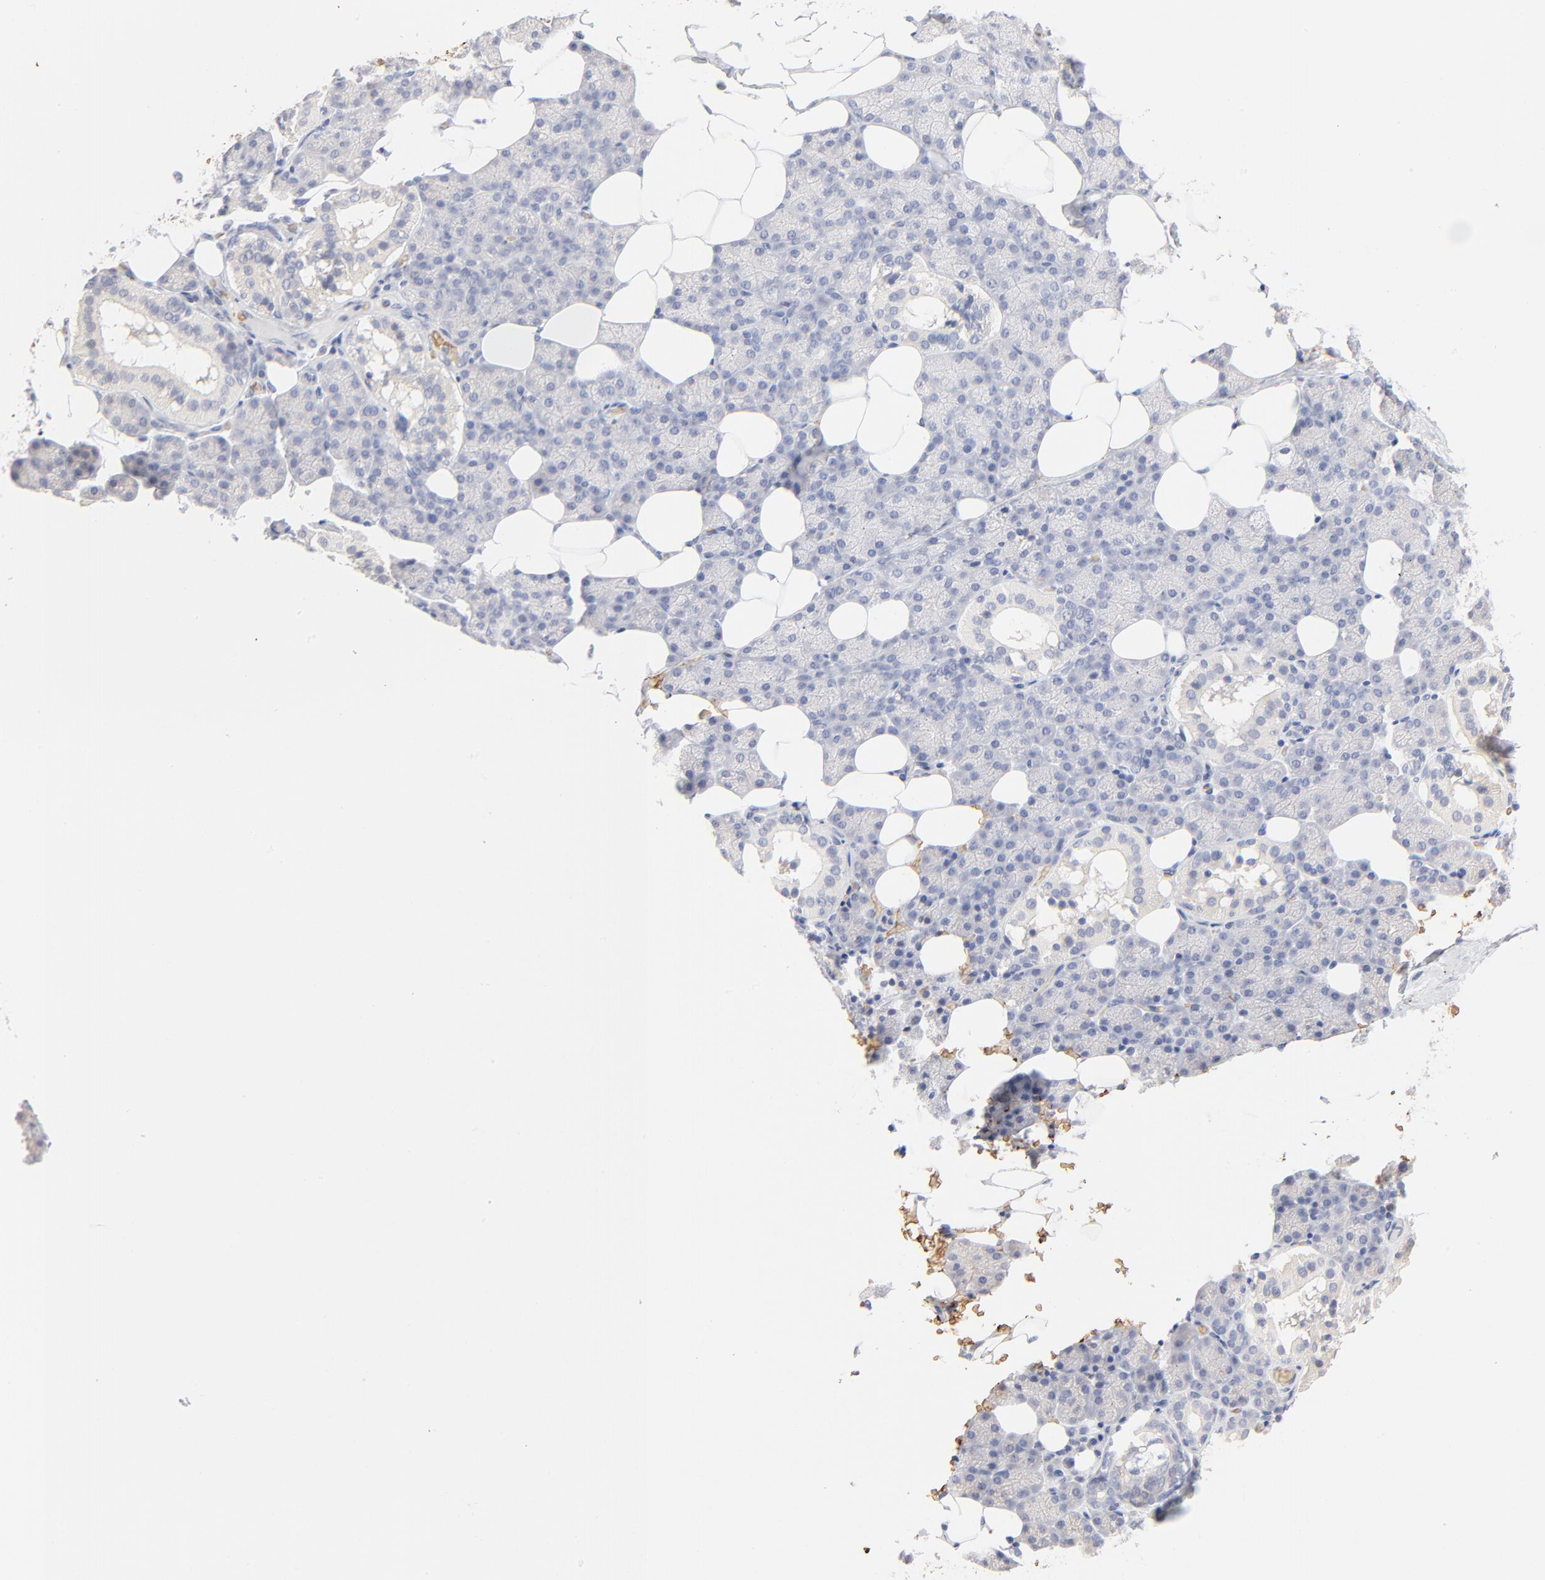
{"staining": {"intensity": "negative", "quantity": "none", "location": "none"}, "tissue": "salivary gland", "cell_type": "Glandular cells", "image_type": "normal", "snomed": [{"axis": "morphology", "description": "Normal tissue, NOS"}, {"axis": "topography", "description": "Lymph node"}, {"axis": "topography", "description": "Salivary gland"}], "caption": "Salivary gland stained for a protein using IHC exhibits no expression glandular cells.", "gene": "SPTB", "patient": {"sex": "male", "age": 8}}